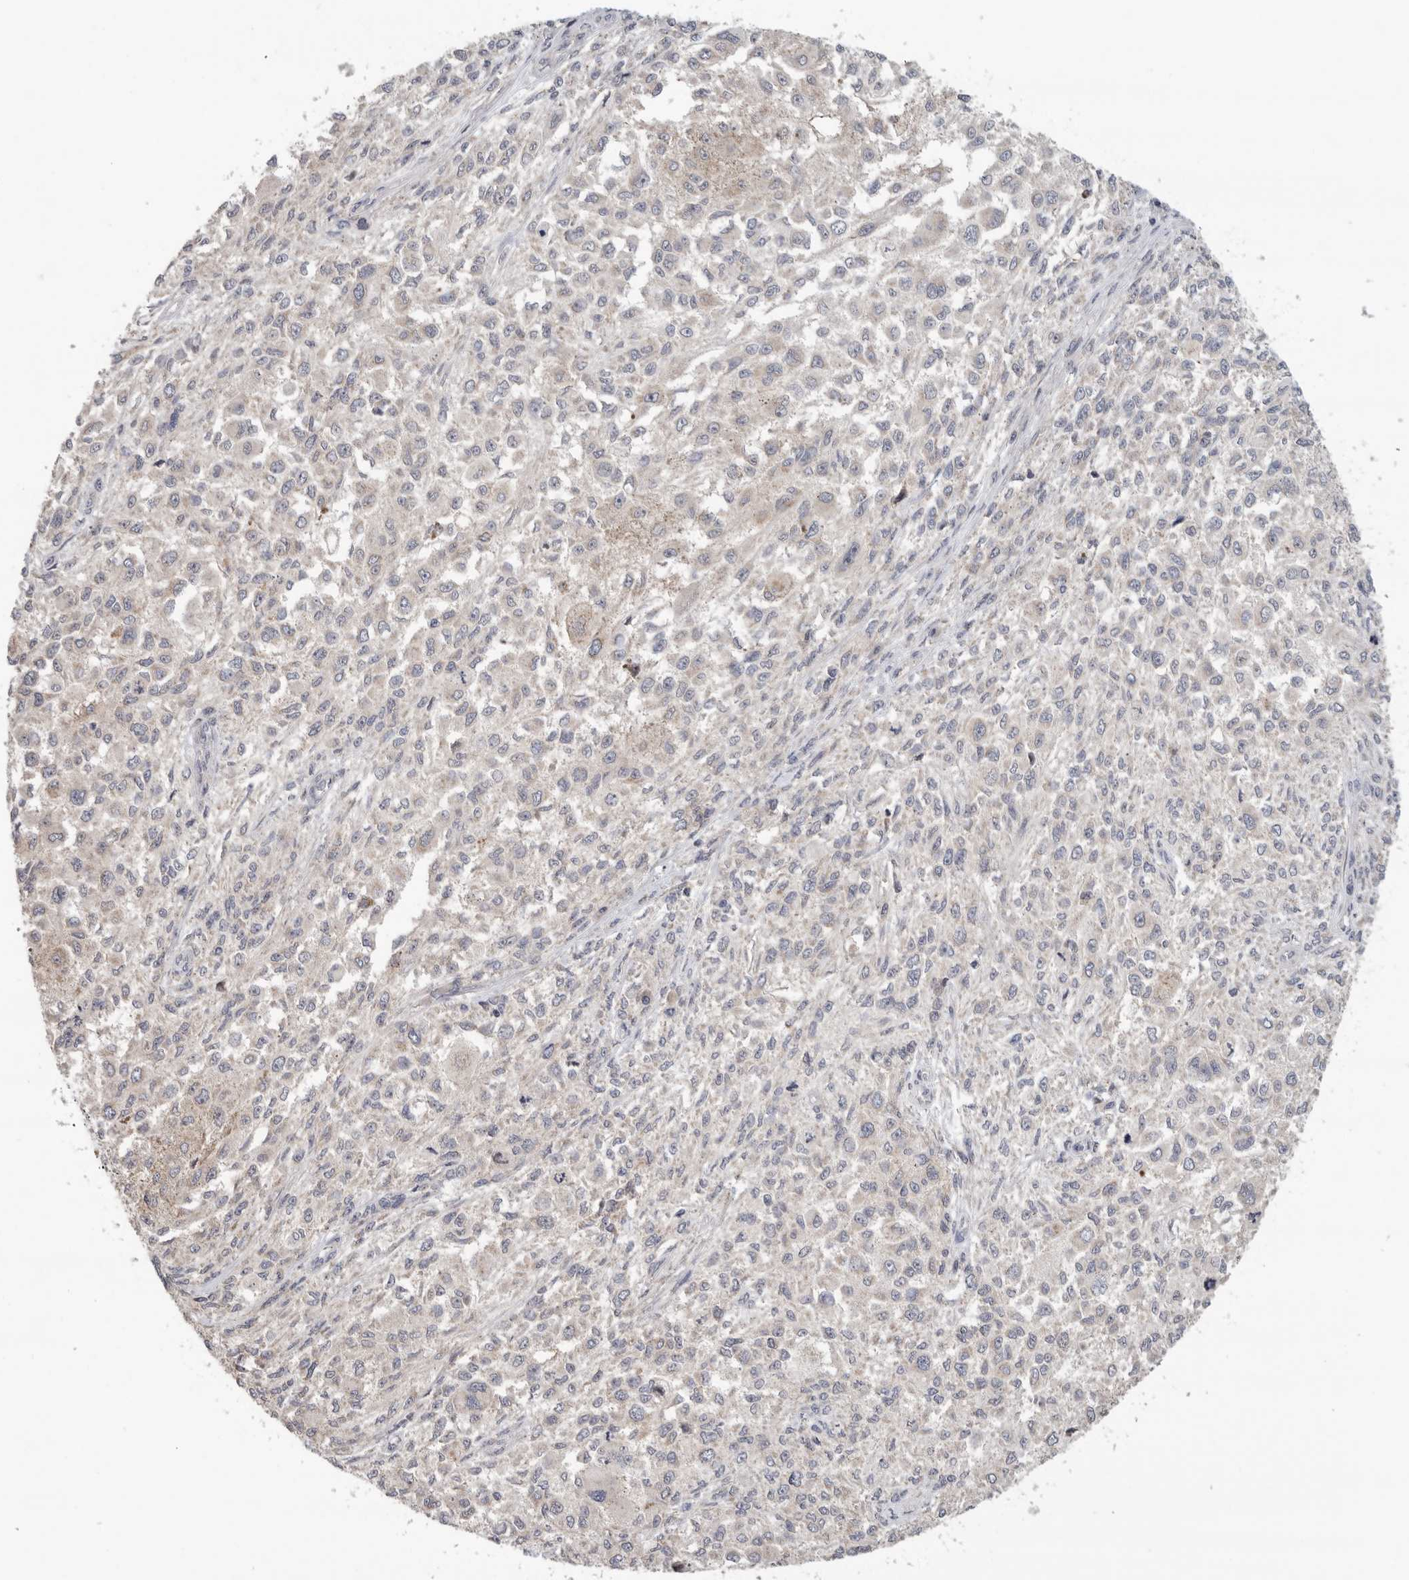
{"staining": {"intensity": "weak", "quantity": "<25%", "location": "cytoplasmic/membranous"}, "tissue": "melanoma", "cell_type": "Tumor cells", "image_type": "cancer", "snomed": [{"axis": "morphology", "description": "Necrosis, NOS"}, {"axis": "morphology", "description": "Malignant melanoma, NOS"}, {"axis": "topography", "description": "Skin"}], "caption": "IHC of human melanoma shows no staining in tumor cells.", "gene": "KLK5", "patient": {"sex": "female", "age": 87}}